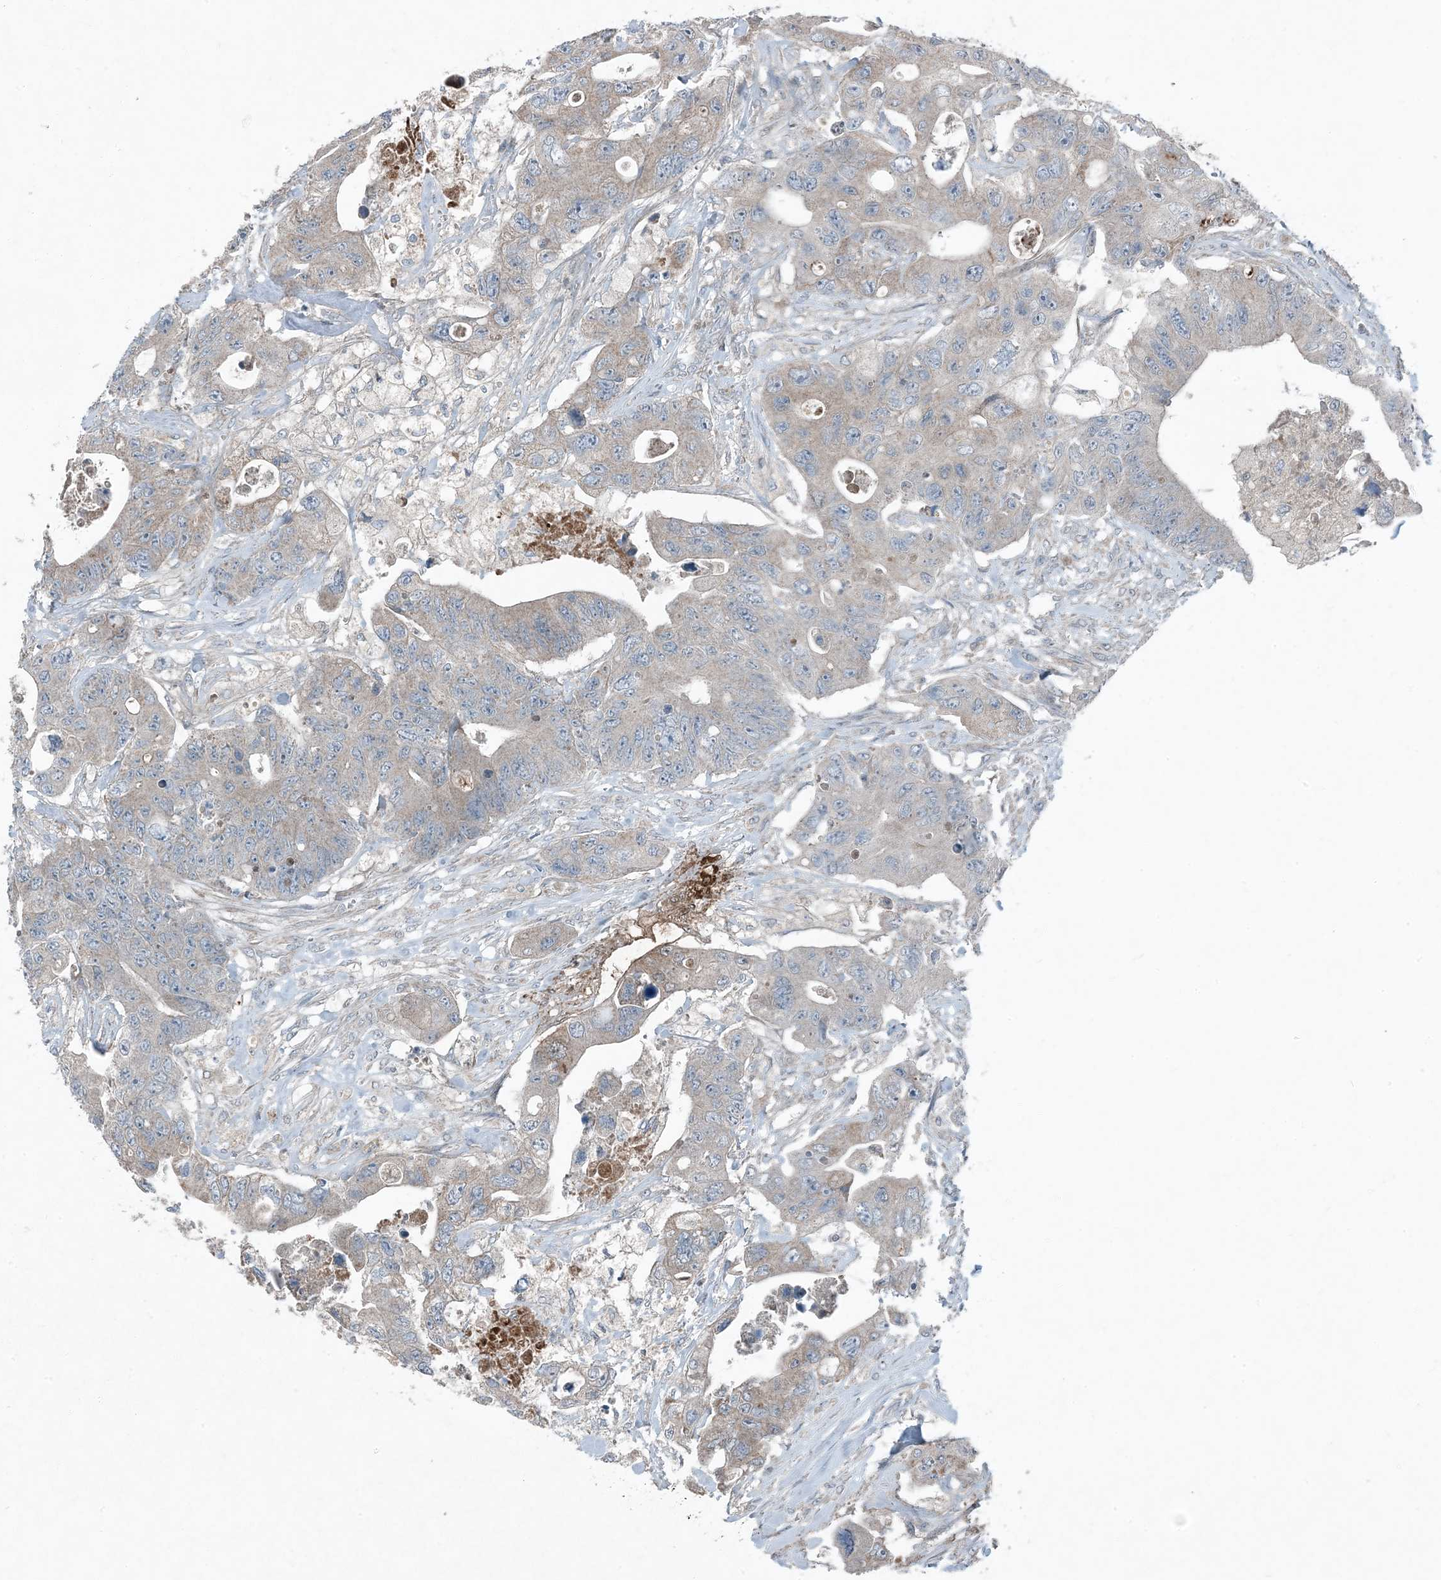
{"staining": {"intensity": "weak", "quantity": "25%-75%", "location": "cytoplasmic/membranous"}, "tissue": "colorectal cancer", "cell_type": "Tumor cells", "image_type": "cancer", "snomed": [{"axis": "morphology", "description": "Adenocarcinoma, NOS"}, {"axis": "topography", "description": "Colon"}], "caption": "This is an image of immunohistochemistry (IHC) staining of colorectal cancer, which shows weak staining in the cytoplasmic/membranous of tumor cells.", "gene": "APOM", "patient": {"sex": "female", "age": 46}}